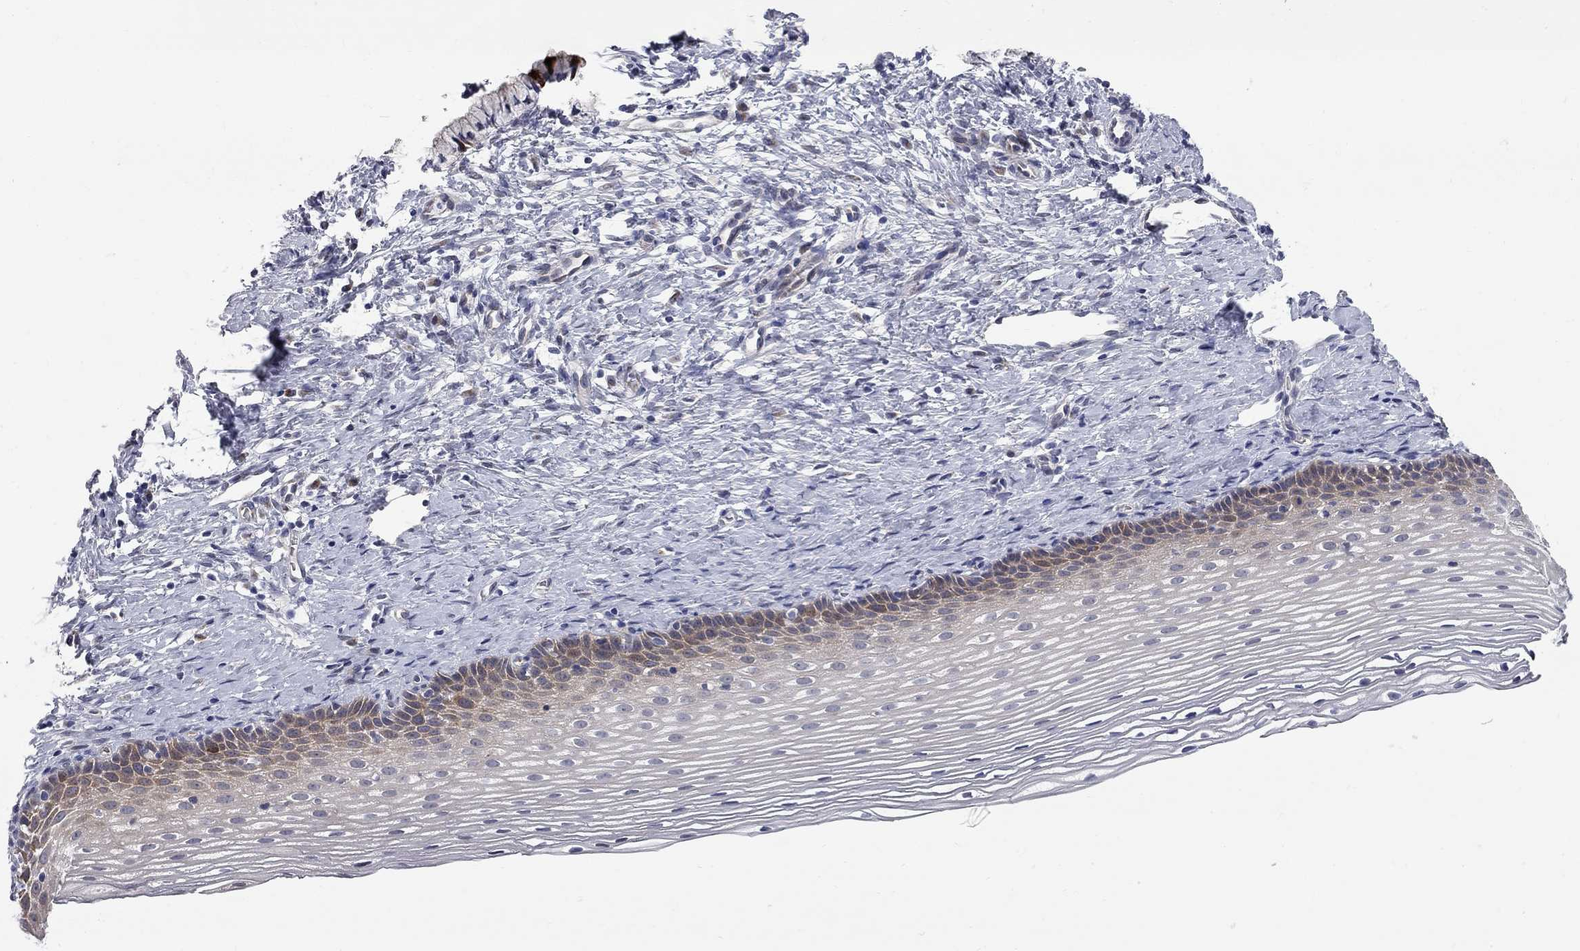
{"staining": {"intensity": "negative", "quantity": "none", "location": "none"}, "tissue": "cervix", "cell_type": "Glandular cells", "image_type": "normal", "snomed": [{"axis": "morphology", "description": "Normal tissue, NOS"}, {"axis": "topography", "description": "Cervix"}], "caption": "This is a micrograph of immunohistochemistry staining of normal cervix, which shows no positivity in glandular cells. (Brightfield microscopy of DAB (3,3'-diaminobenzidine) immunohistochemistry (IHC) at high magnification).", "gene": "ENSG00000255639", "patient": {"sex": "female", "age": 39}}